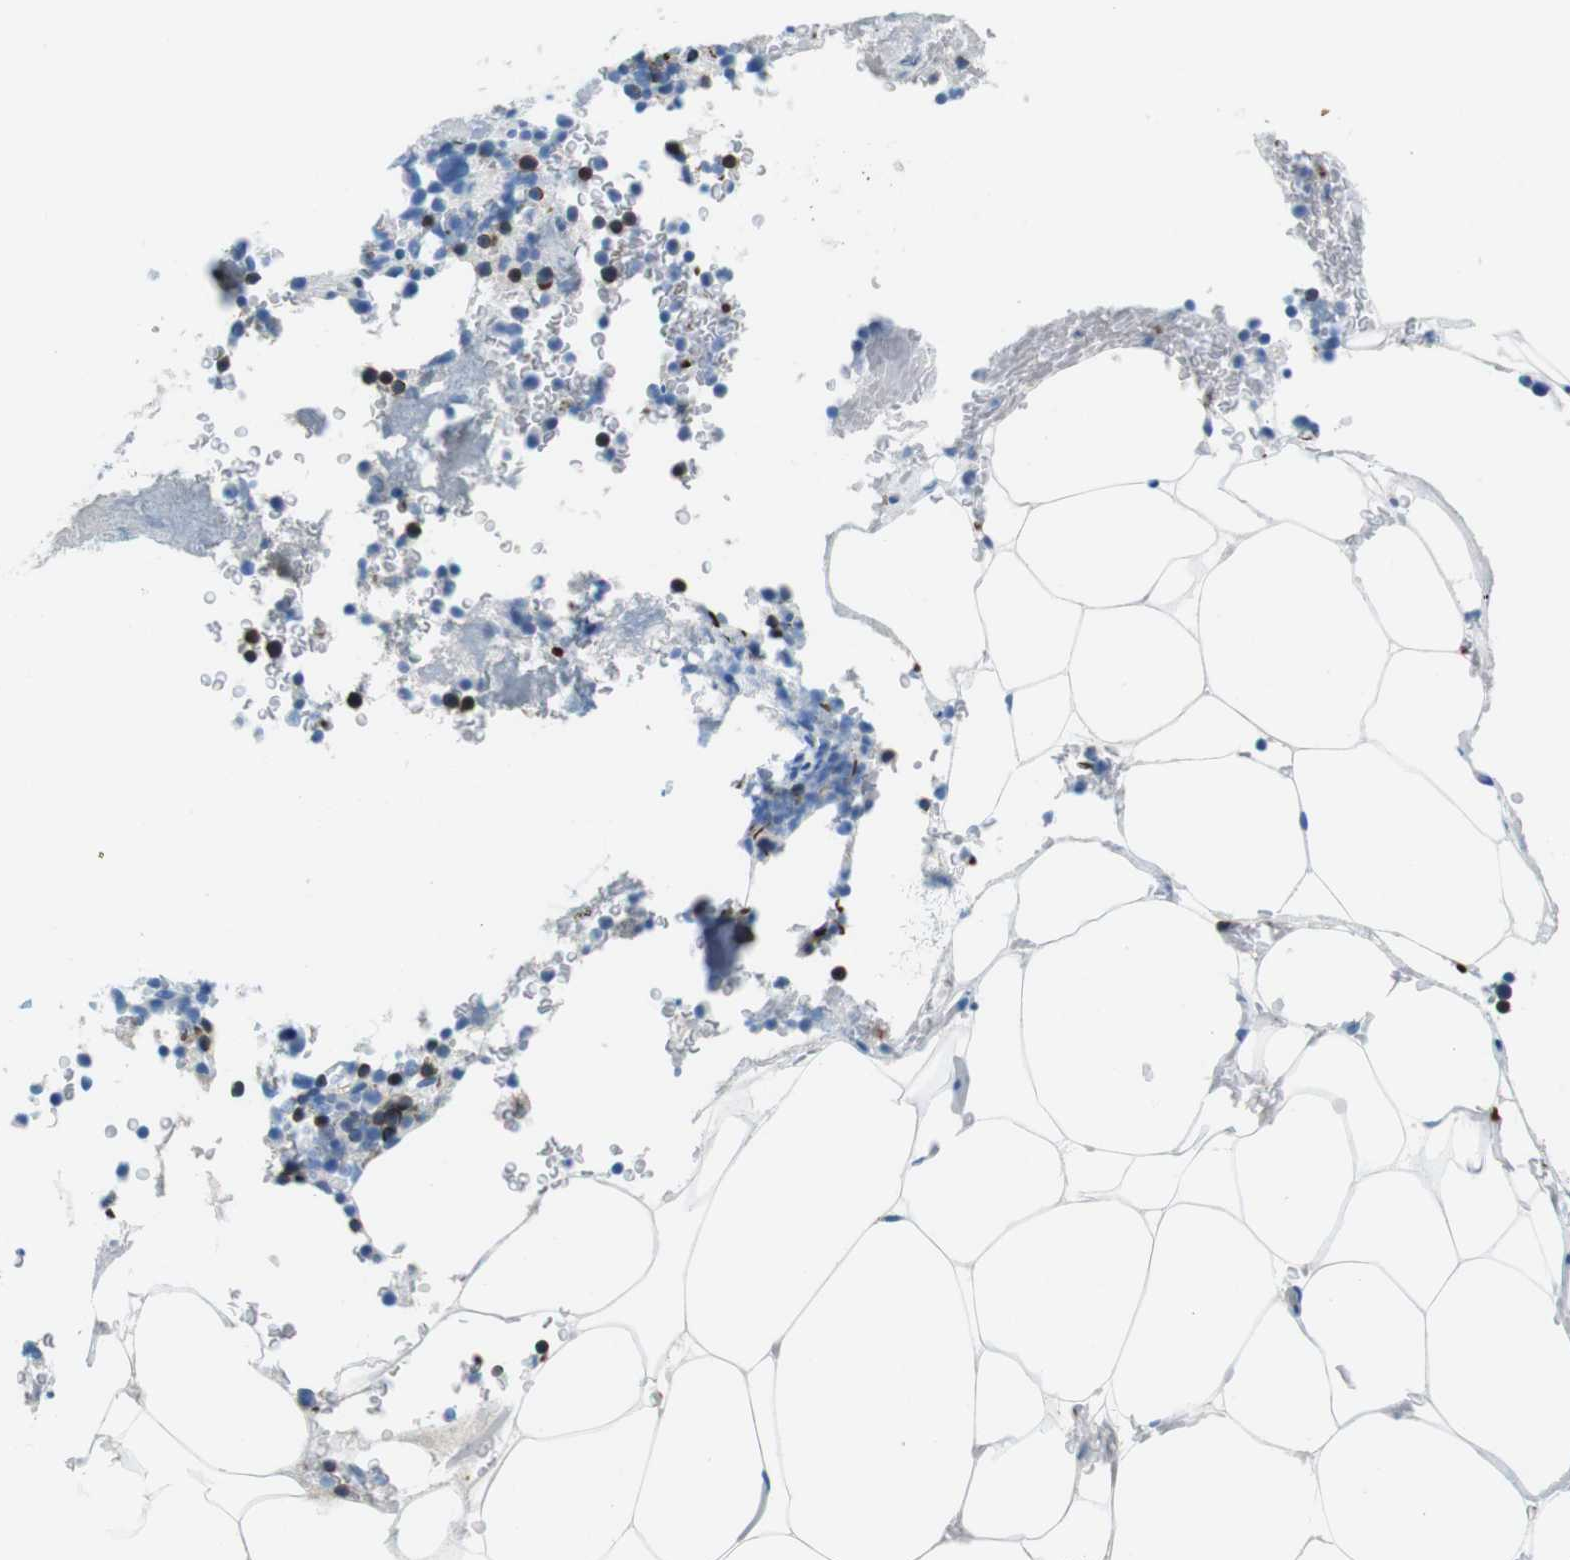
{"staining": {"intensity": "moderate", "quantity": "<25%", "location": "nuclear"}, "tissue": "bone marrow", "cell_type": "Hematopoietic cells", "image_type": "normal", "snomed": [{"axis": "morphology", "description": "Normal tissue, NOS"}, {"axis": "topography", "description": "Bone marrow"}], "caption": "An immunohistochemistry (IHC) histopathology image of normal tissue is shown. Protein staining in brown labels moderate nuclear positivity in bone marrow within hematopoietic cells.", "gene": "TFAP2C", "patient": {"sex": "male"}}